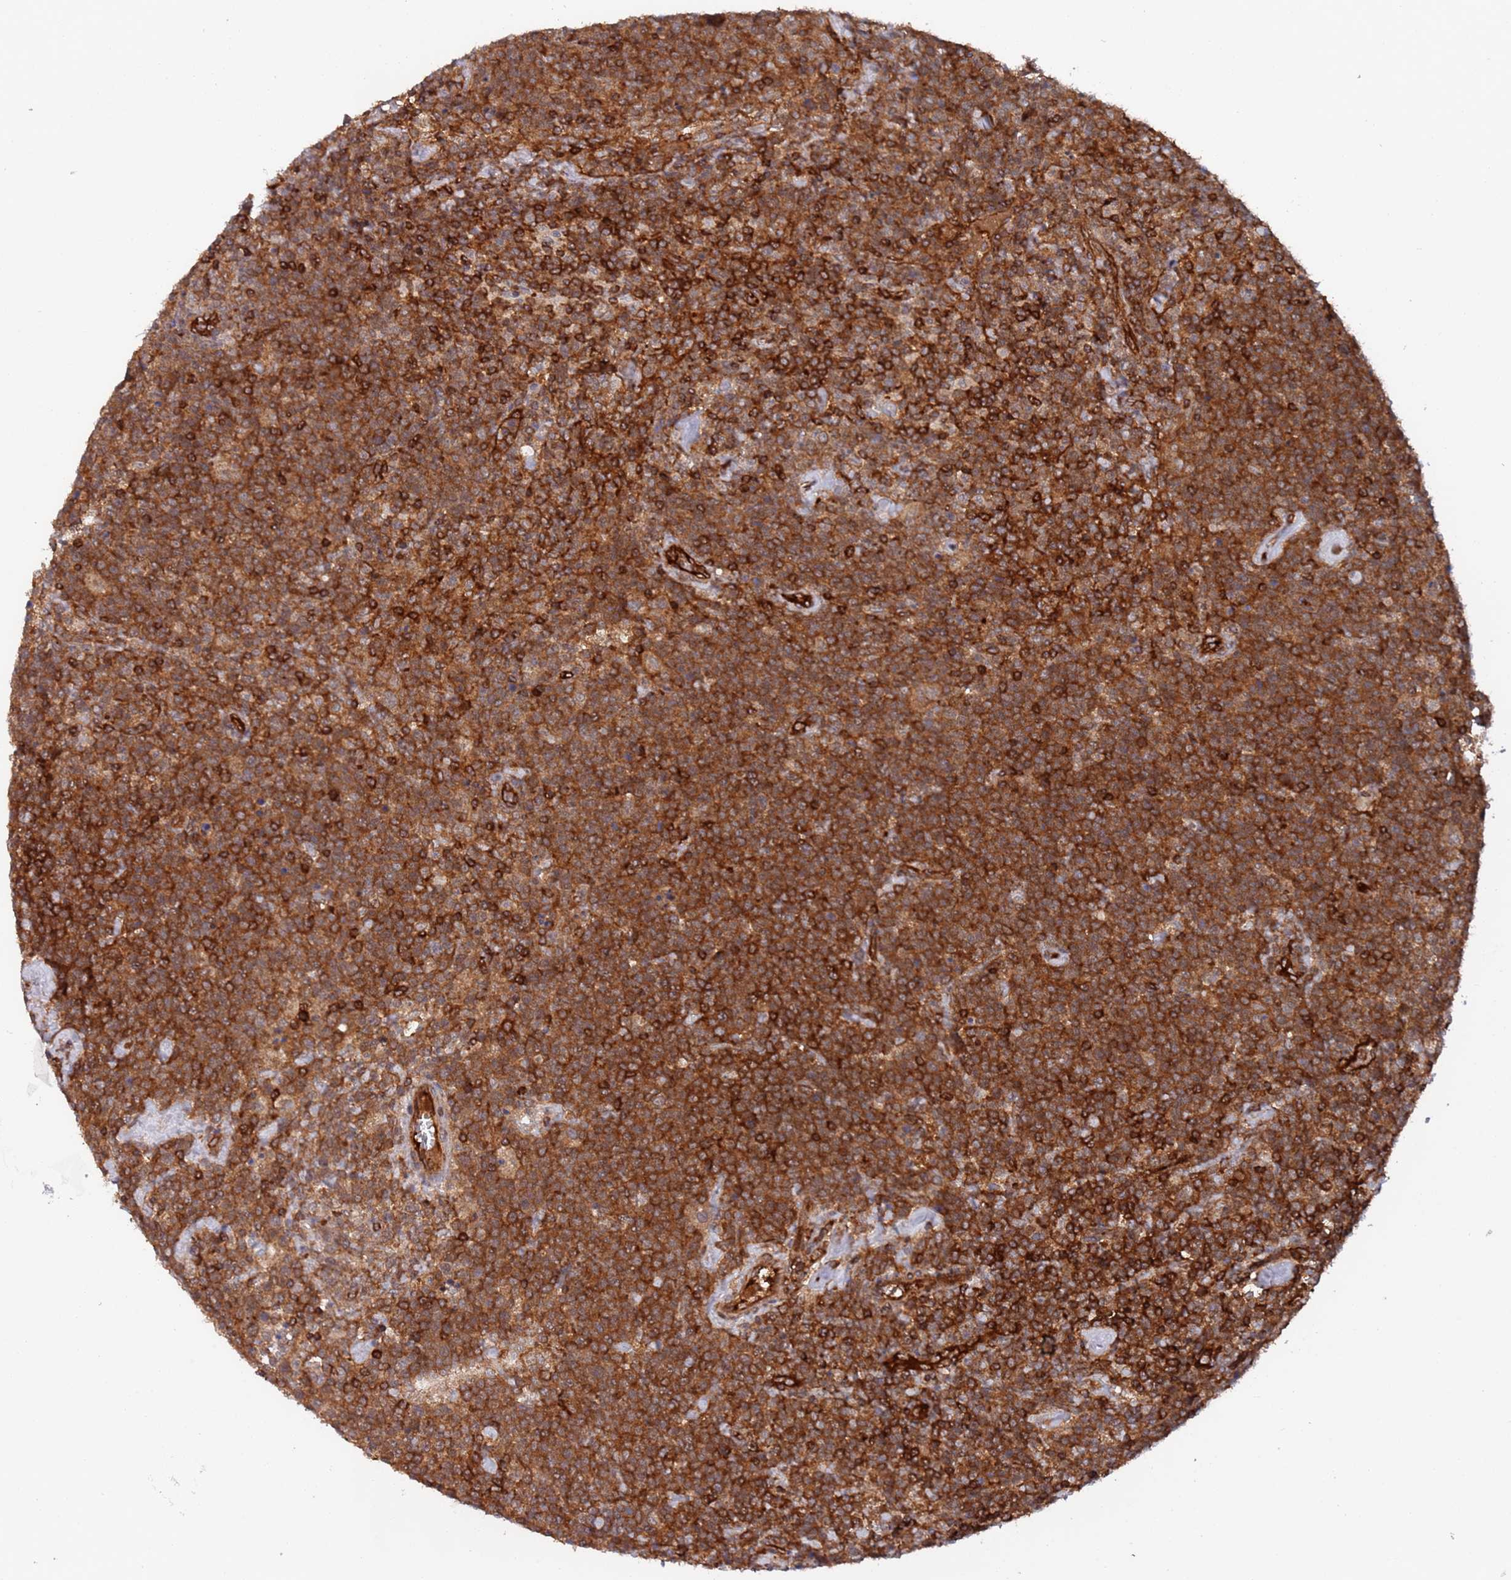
{"staining": {"intensity": "strong", "quantity": ">75%", "location": "cytoplasmic/membranous"}, "tissue": "lymphoma", "cell_type": "Tumor cells", "image_type": "cancer", "snomed": [{"axis": "morphology", "description": "Malignant lymphoma, non-Hodgkin's type, High grade"}, {"axis": "topography", "description": "Lymph node"}], "caption": "The photomicrograph demonstrates staining of malignant lymphoma, non-Hodgkin's type (high-grade), revealing strong cytoplasmic/membranous protein staining (brown color) within tumor cells.", "gene": "DDX60", "patient": {"sex": "male", "age": 61}}